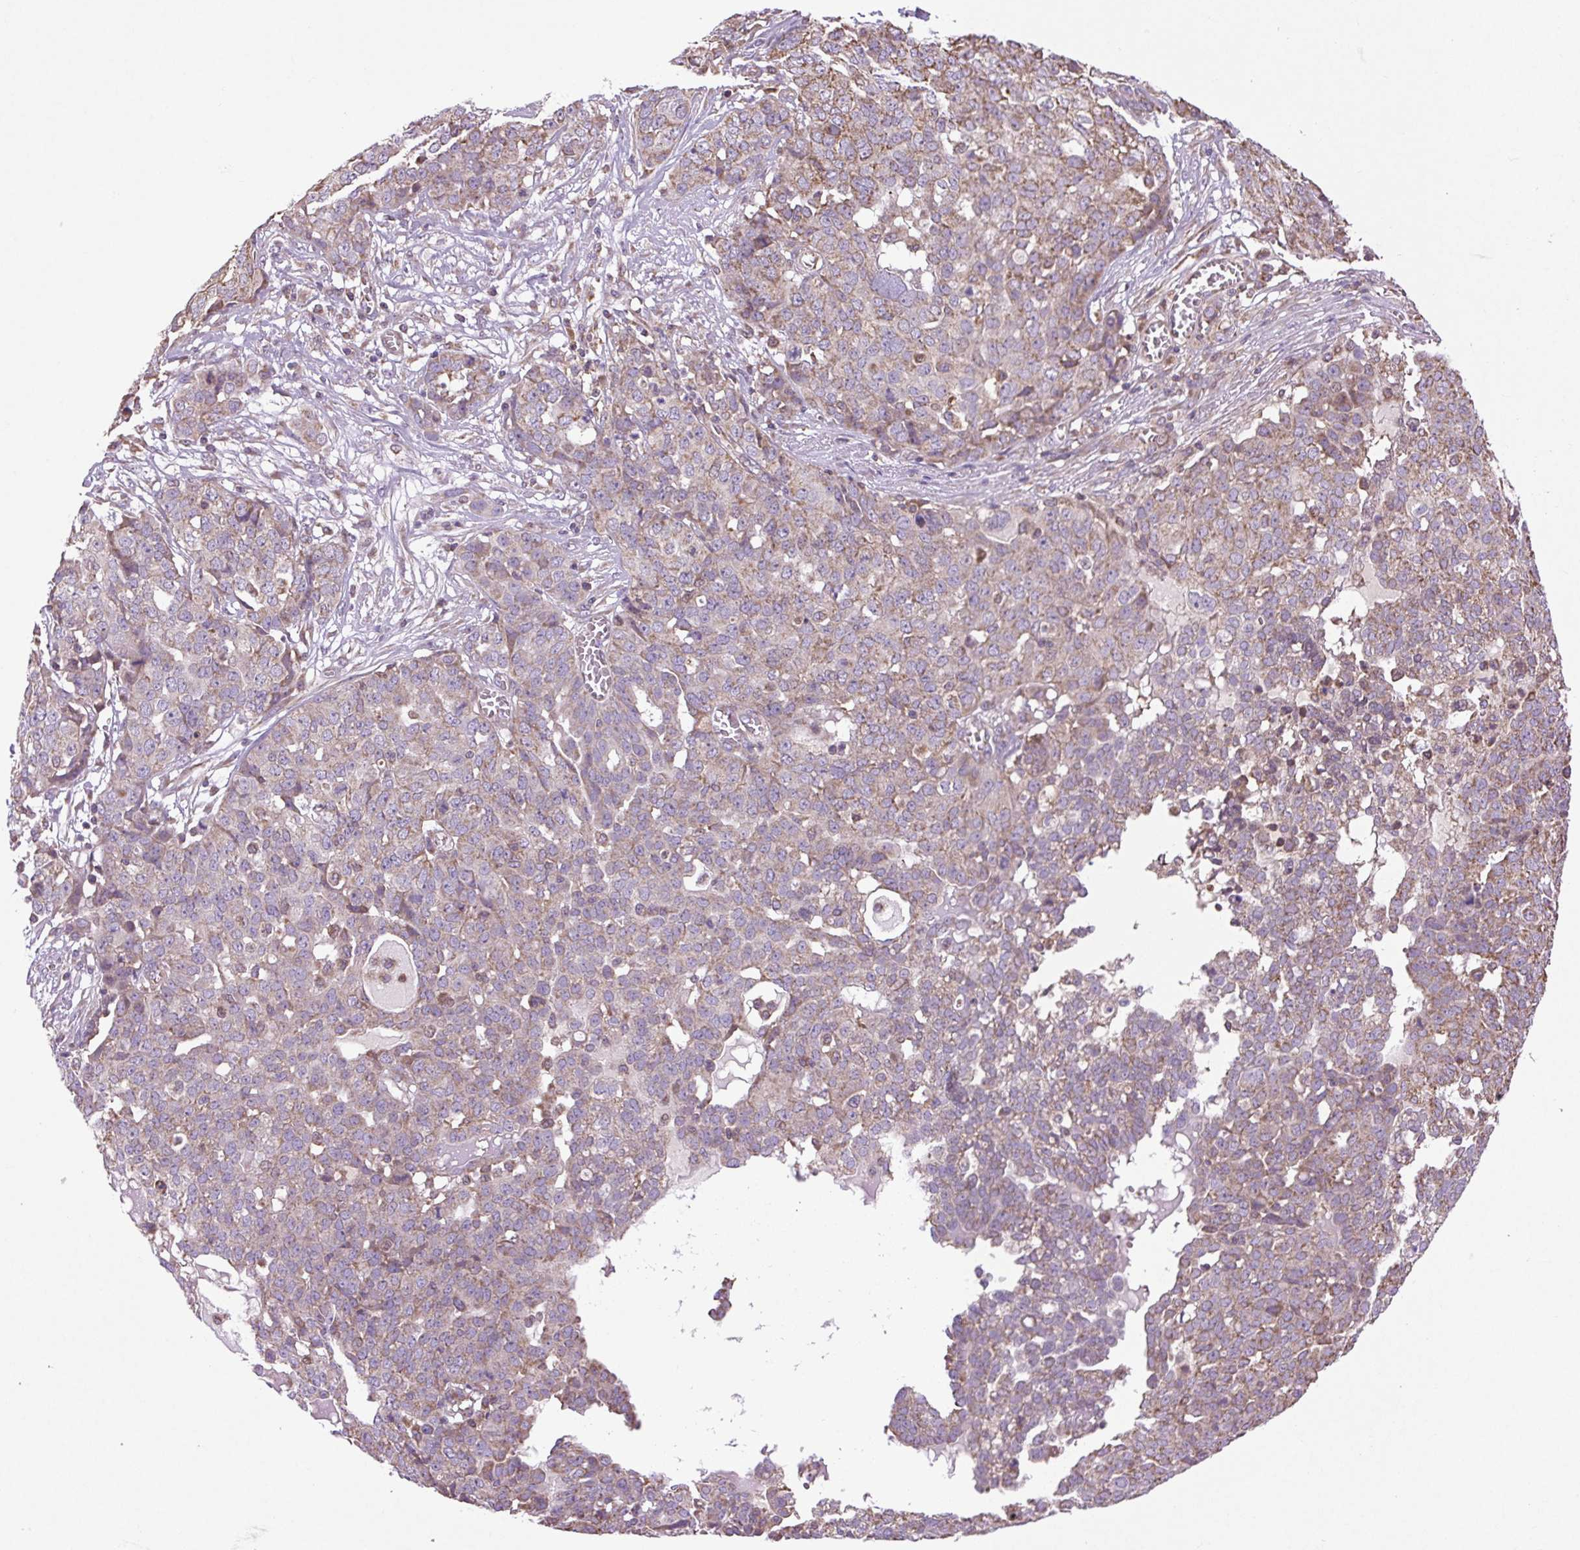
{"staining": {"intensity": "weak", "quantity": "25%-75%", "location": "cytoplasmic/membranous"}, "tissue": "ovarian cancer", "cell_type": "Tumor cells", "image_type": "cancer", "snomed": [{"axis": "morphology", "description": "Cystadenocarcinoma, serous, NOS"}, {"axis": "topography", "description": "Soft tissue"}, {"axis": "topography", "description": "Ovary"}], "caption": "This is an image of immunohistochemistry staining of ovarian serous cystadenocarcinoma, which shows weak positivity in the cytoplasmic/membranous of tumor cells.", "gene": "PLCG1", "patient": {"sex": "female", "age": 57}}